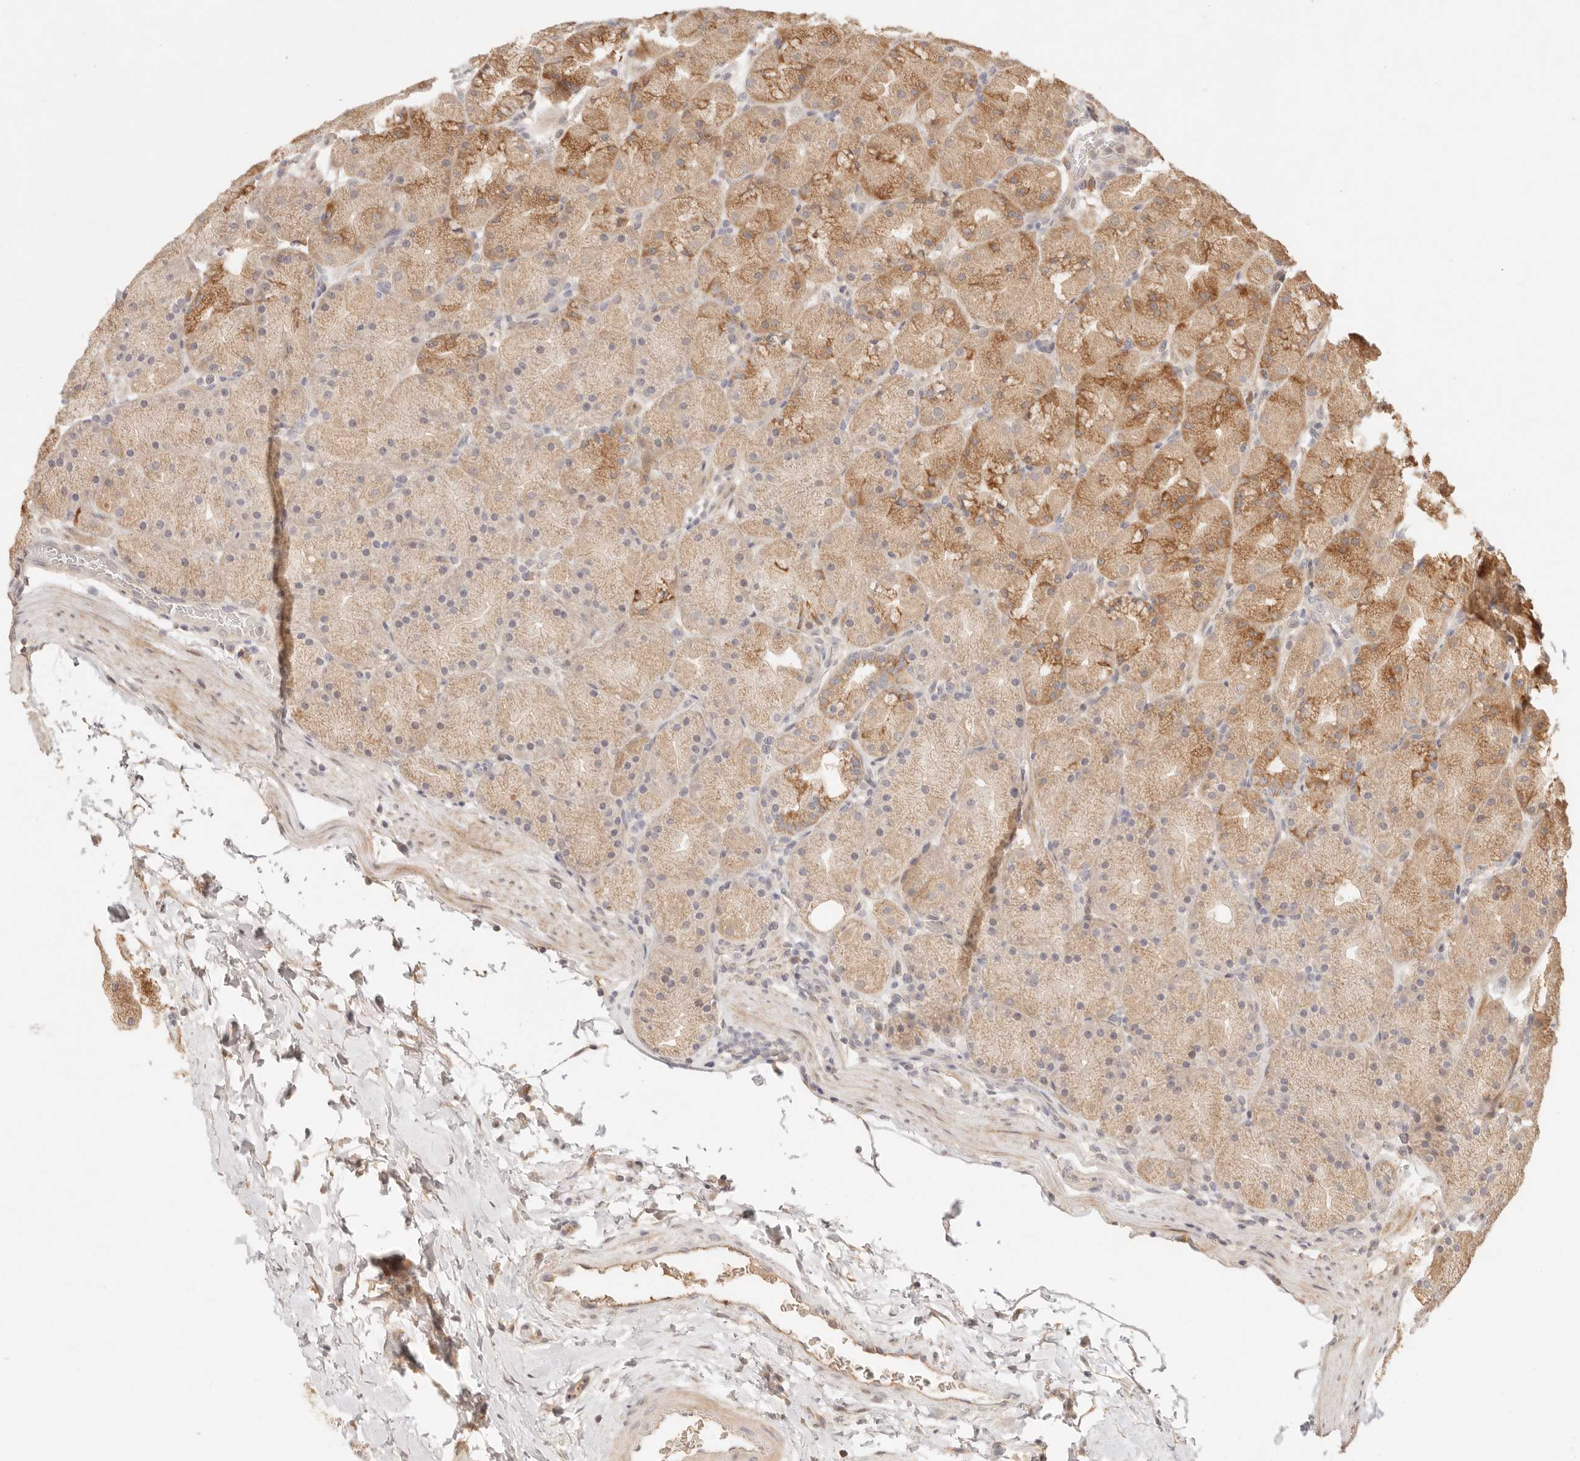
{"staining": {"intensity": "moderate", "quantity": ">75%", "location": "cytoplasmic/membranous"}, "tissue": "stomach", "cell_type": "Glandular cells", "image_type": "normal", "snomed": [{"axis": "morphology", "description": "Normal tissue, NOS"}, {"axis": "topography", "description": "Stomach, upper"}, {"axis": "topography", "description": "Stomach"}], "caption": "The histopathology image displays immunohistochemical staining of benign stomach. There is moderate cytoplasmic/membranous expression is appreciated in about >75% of glandular cells. (Stains: DAB (3,3'-diaminobenzidine) in brown, nuclei in blue, Microscopy: brightfield microscopy at high magnification).", "gene": "PHLDA3", "patient": {"sex": "male", "age": 48}}